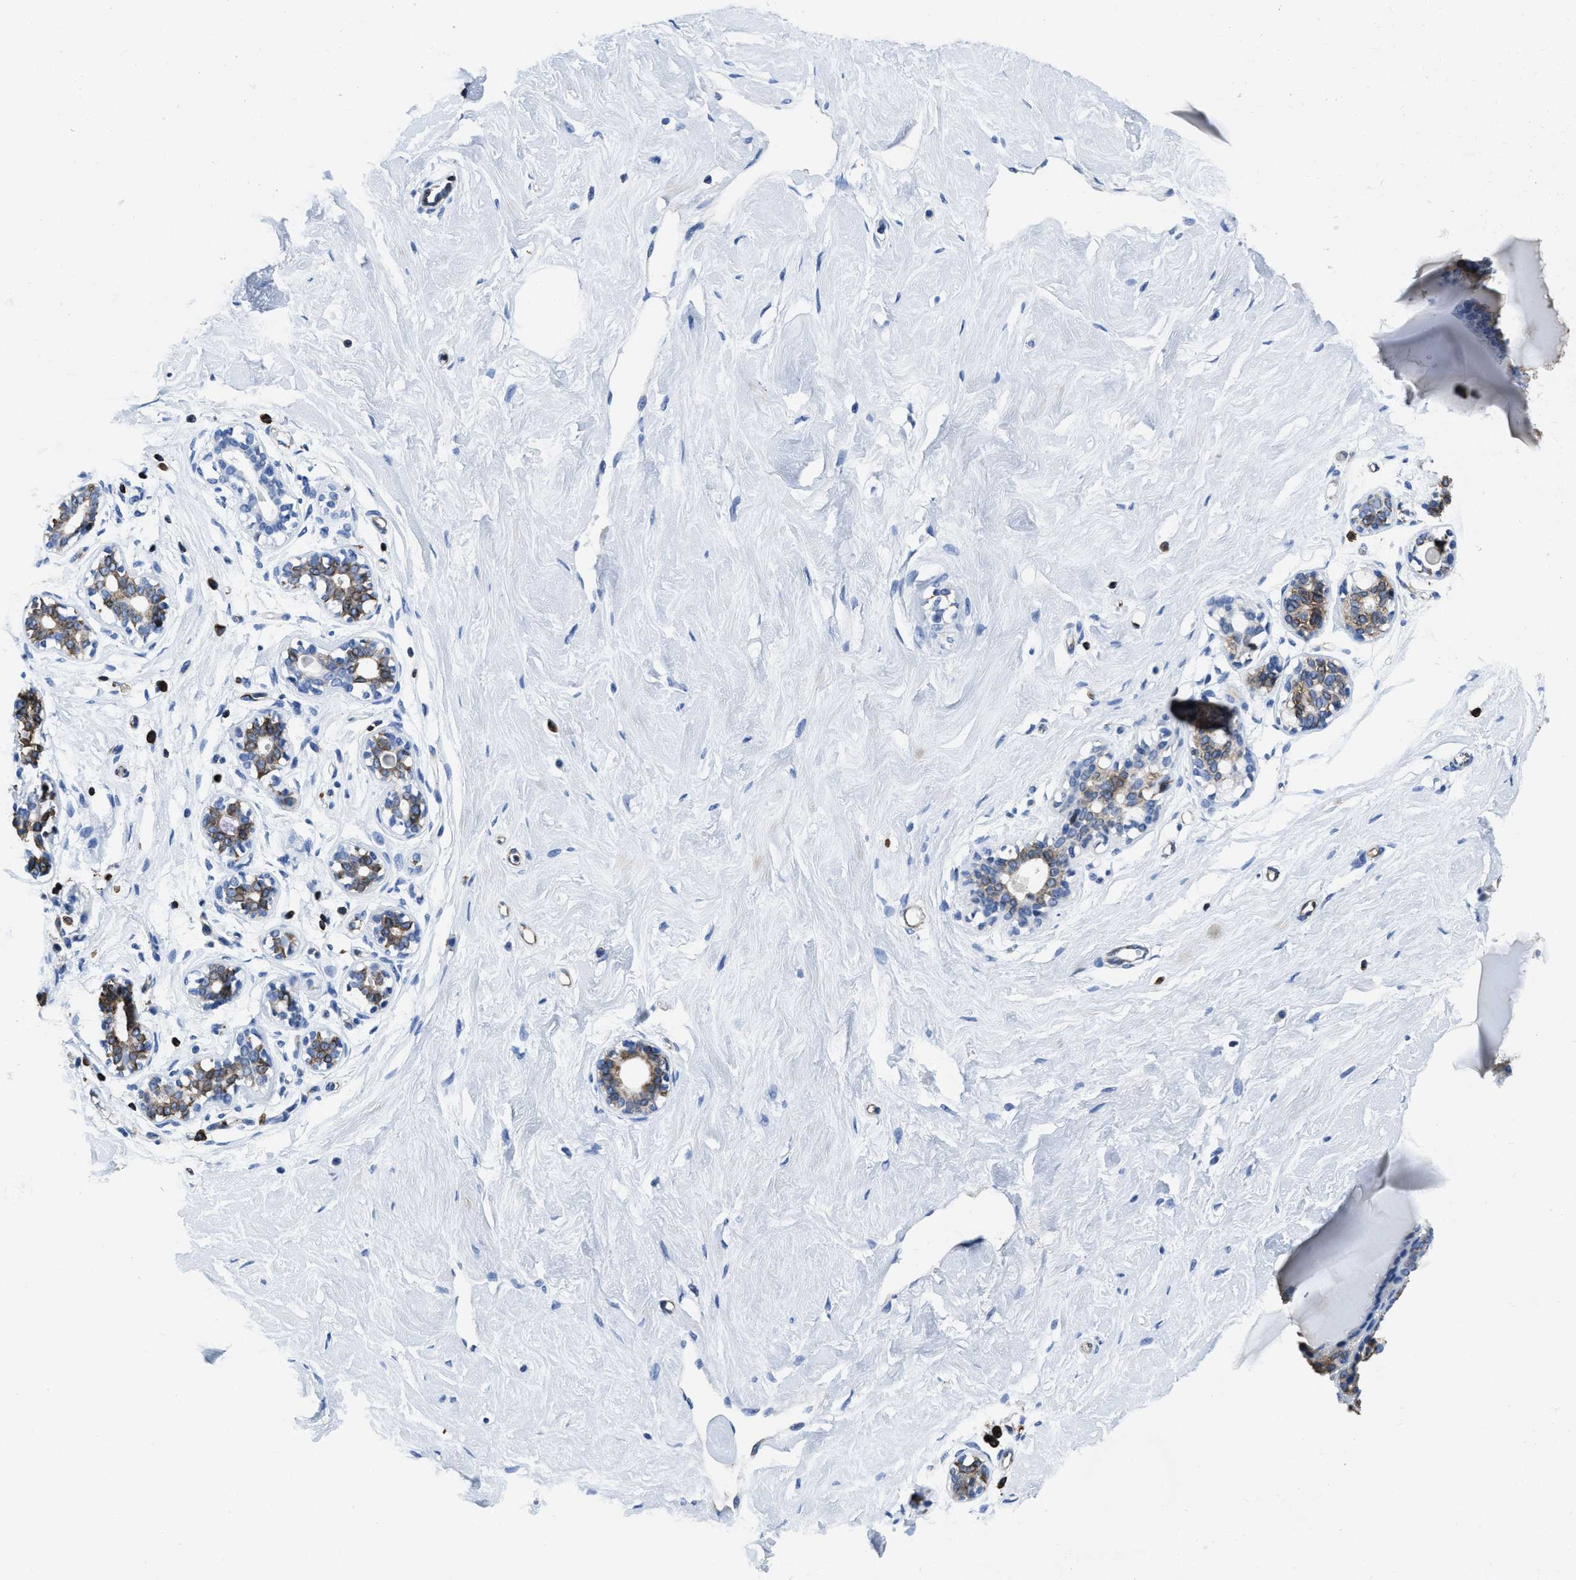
{"staining": {"intensity": "negative", "quantity": "none", "location": "none"}, "tissue": "breast", "cell_type": "Adipocytes", "image_type": "normal", "snomed": [{"axis": "morphology", "description": "Normal tissue, NOS"}, {"axis": "topography", "description": "Breast"}], "caption": "There is no significant positivity in adipocytes of breast. The staining was performed using DAB to visualize the protein expression in brown, while the nuclei were stained in blue with hematoxylin (Magnification: 20x).", "gene": "ITGA3", "patient": {"sex": "female", "age": 23}}